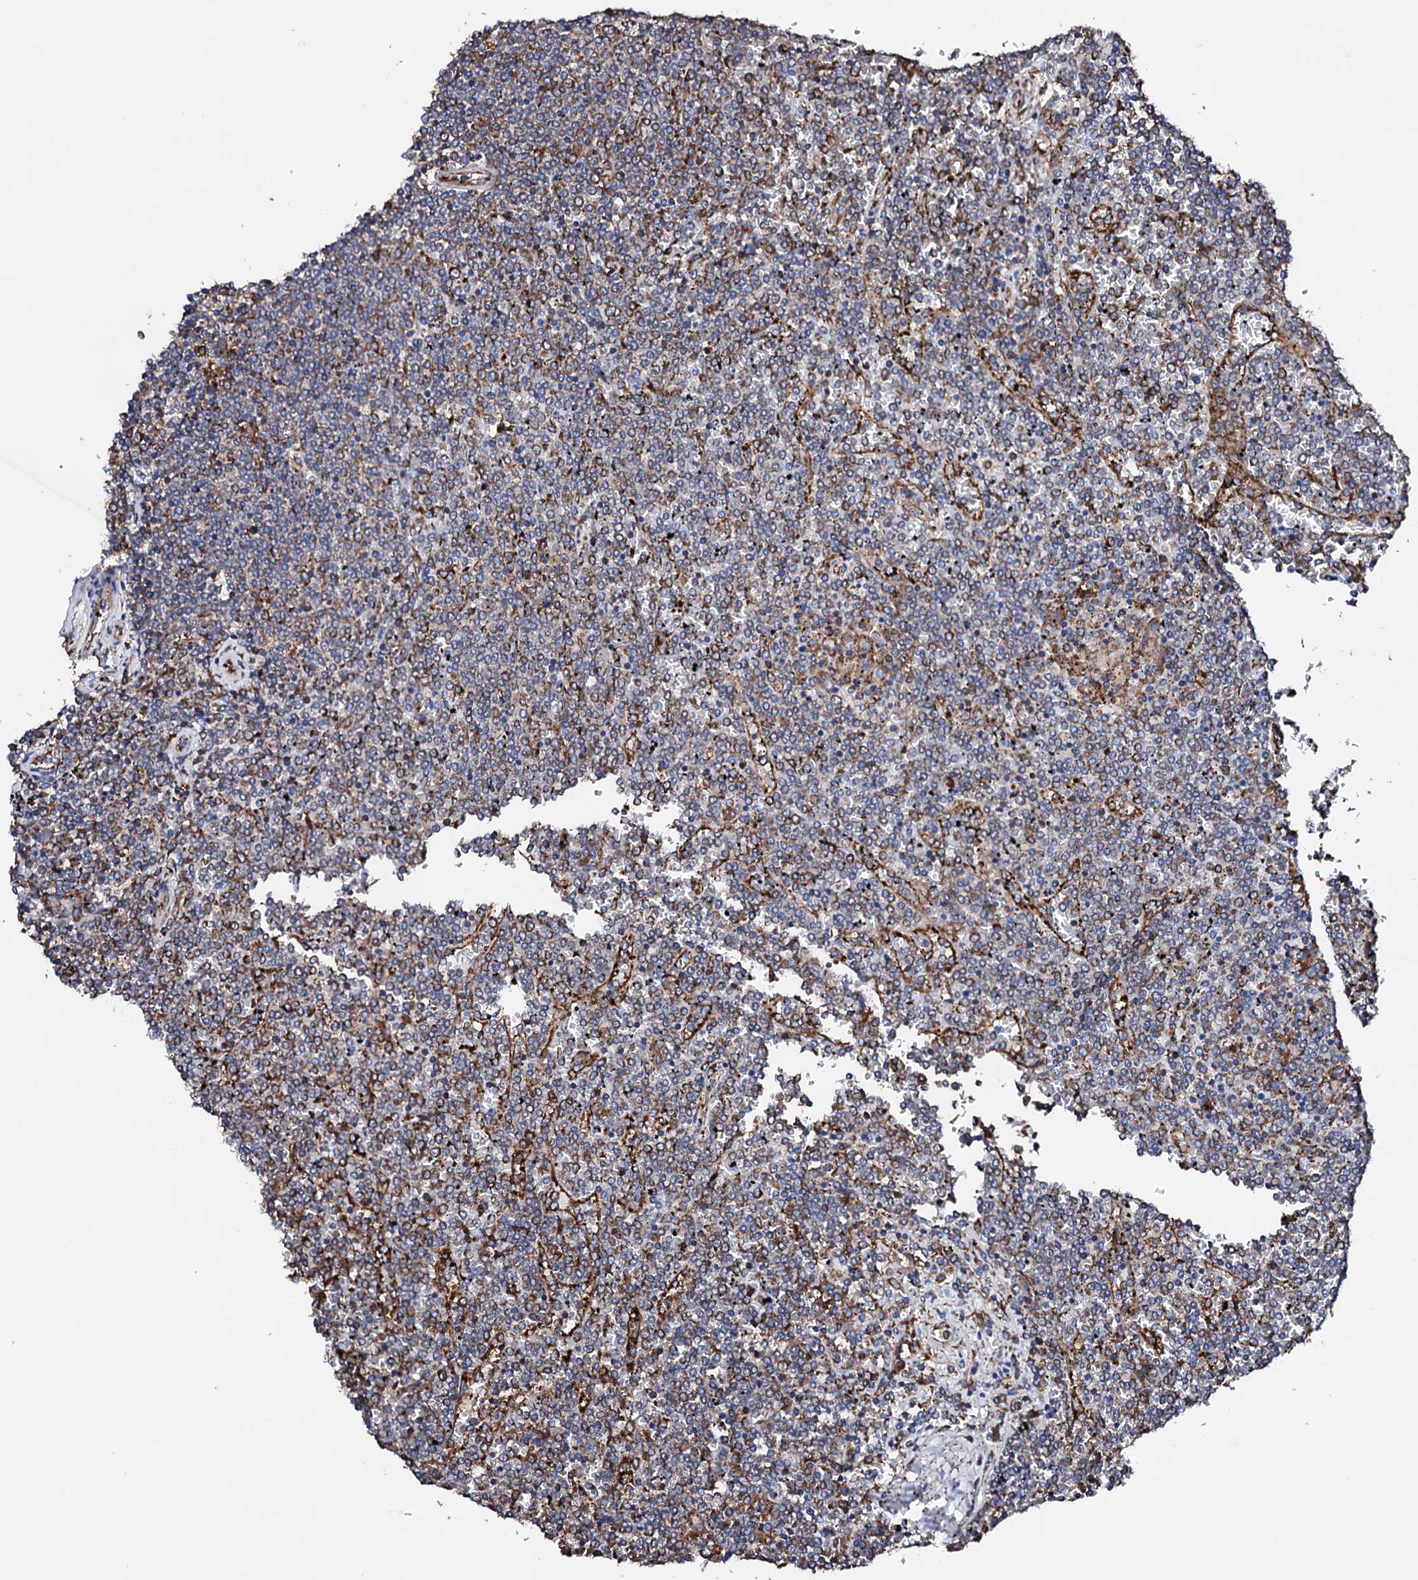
{"staining": {"intensity": "moderate", "quantity": "25%-75%", "location": "cytoplasmic/membranous"}, "tissue": "lymphoma", "cell_type": "Tumor cells", "image_type": "cancer", "snomed": [{"axis": "morphology", "description": "Malignant lymphoma, non-Hodgkin's type, Low grade"}, {"axis": "topography", "description": "Spleen"}], "caption": "Moderate cytoplasmic/membranous protein positivity is appreciated in approximately 25%-75% of tumor cells in lymphoma. (brown staining indicates protein expression, while blue staining denotes nuclei).", "gene": "AMDHD1", "patient": {"sex": "female", "age": 19}}